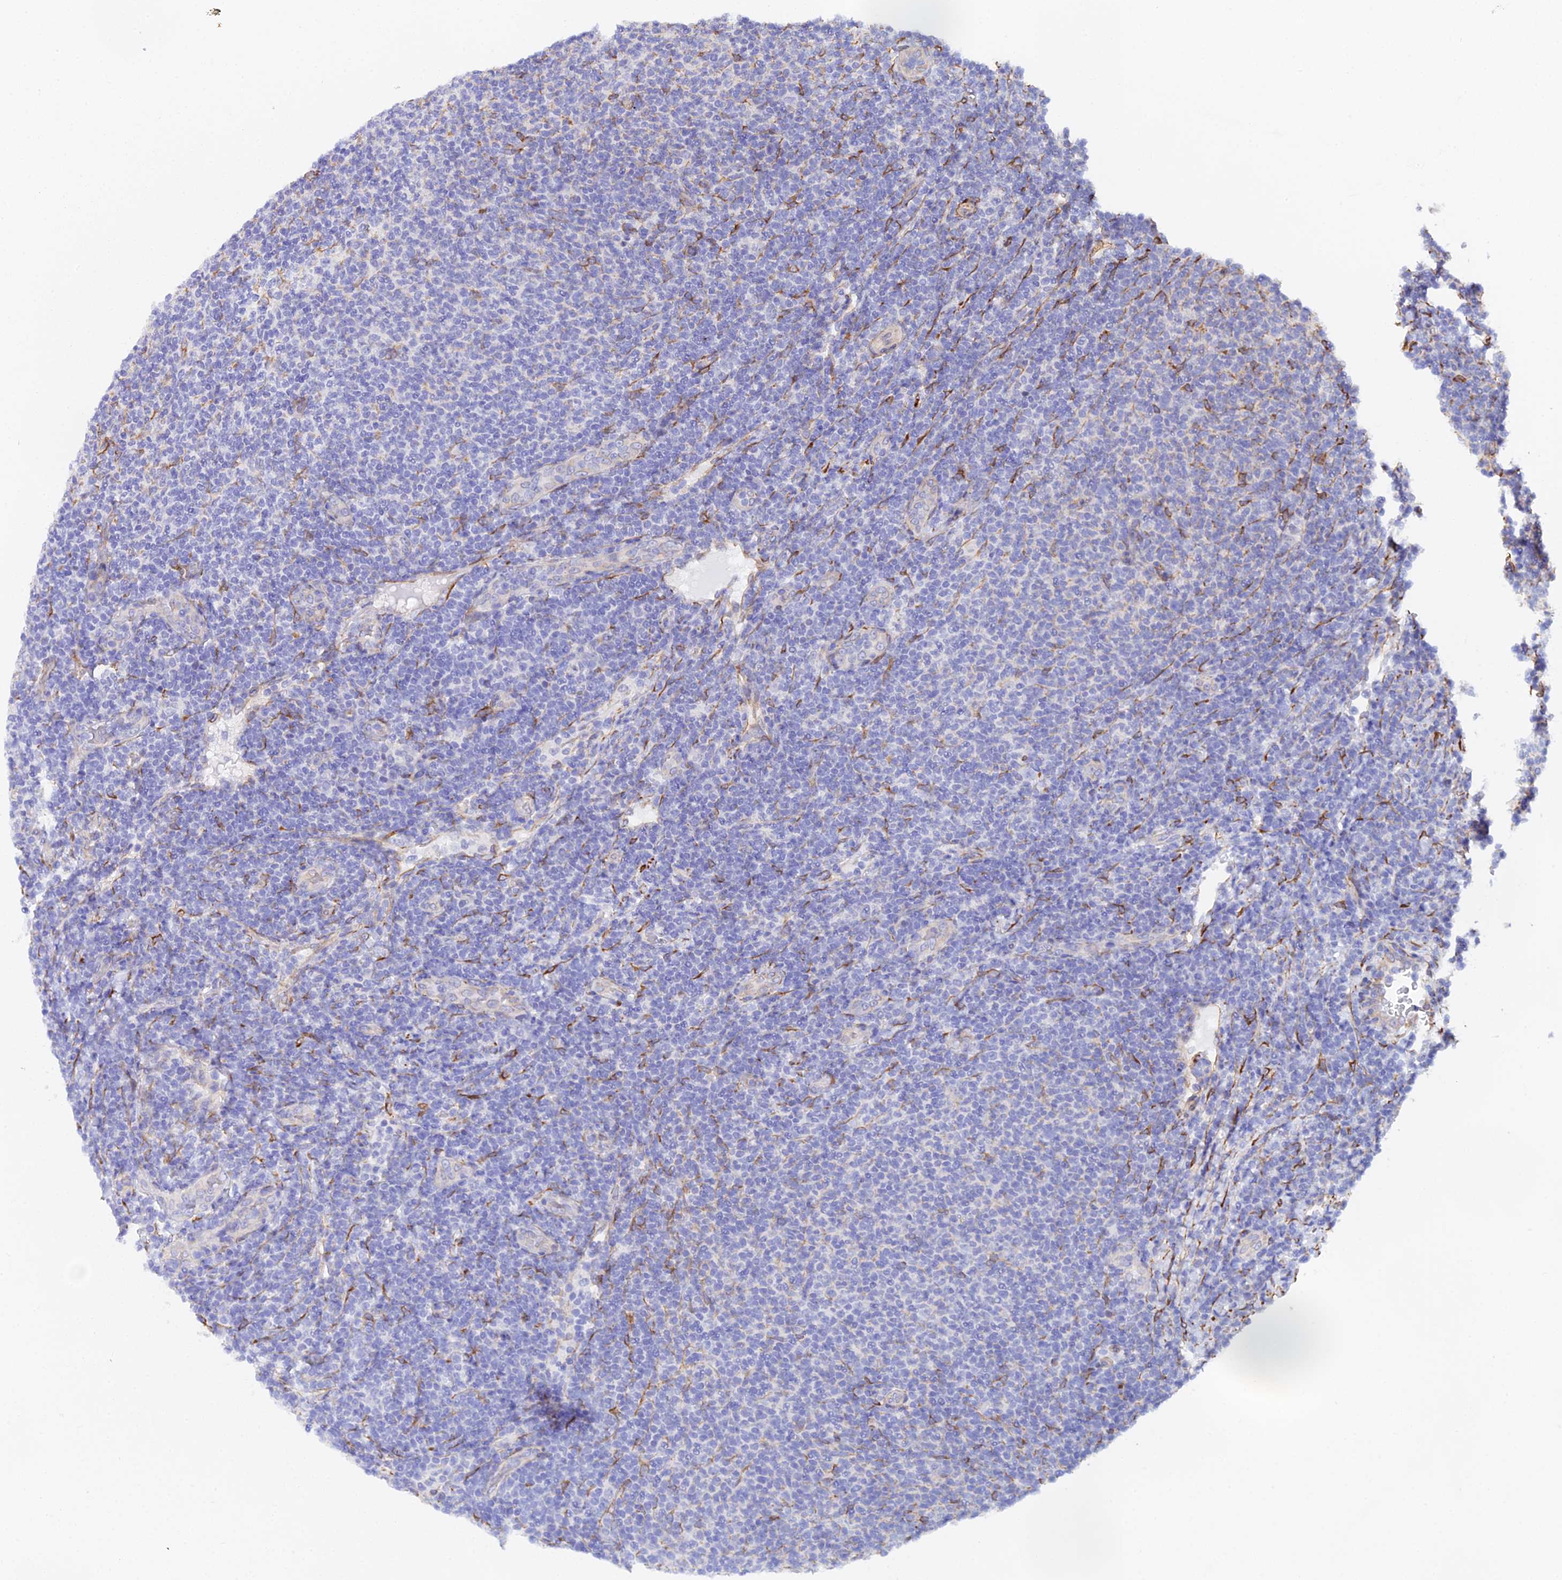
{"staining": {"intensity": "negative", "quantity": "none", "location": "none"}, "tissue": "lymphoma", "cell_type": "Tumor cells", "image_type": "cancer", "snomed": [{"axis": "morphology", "description": "Malignant lymphoma, non-Hodgkin's type, Low grade"}, {"axis": "topography", "description": "Lymph node"}], "caption": "Photomicrograph shows no significant protein expression in tumor cells of low-grade malignant lymphoma, non-Hodgkin's type.", "gene": "MXRA7", "patient": {"sex": "male", "age": 66}}